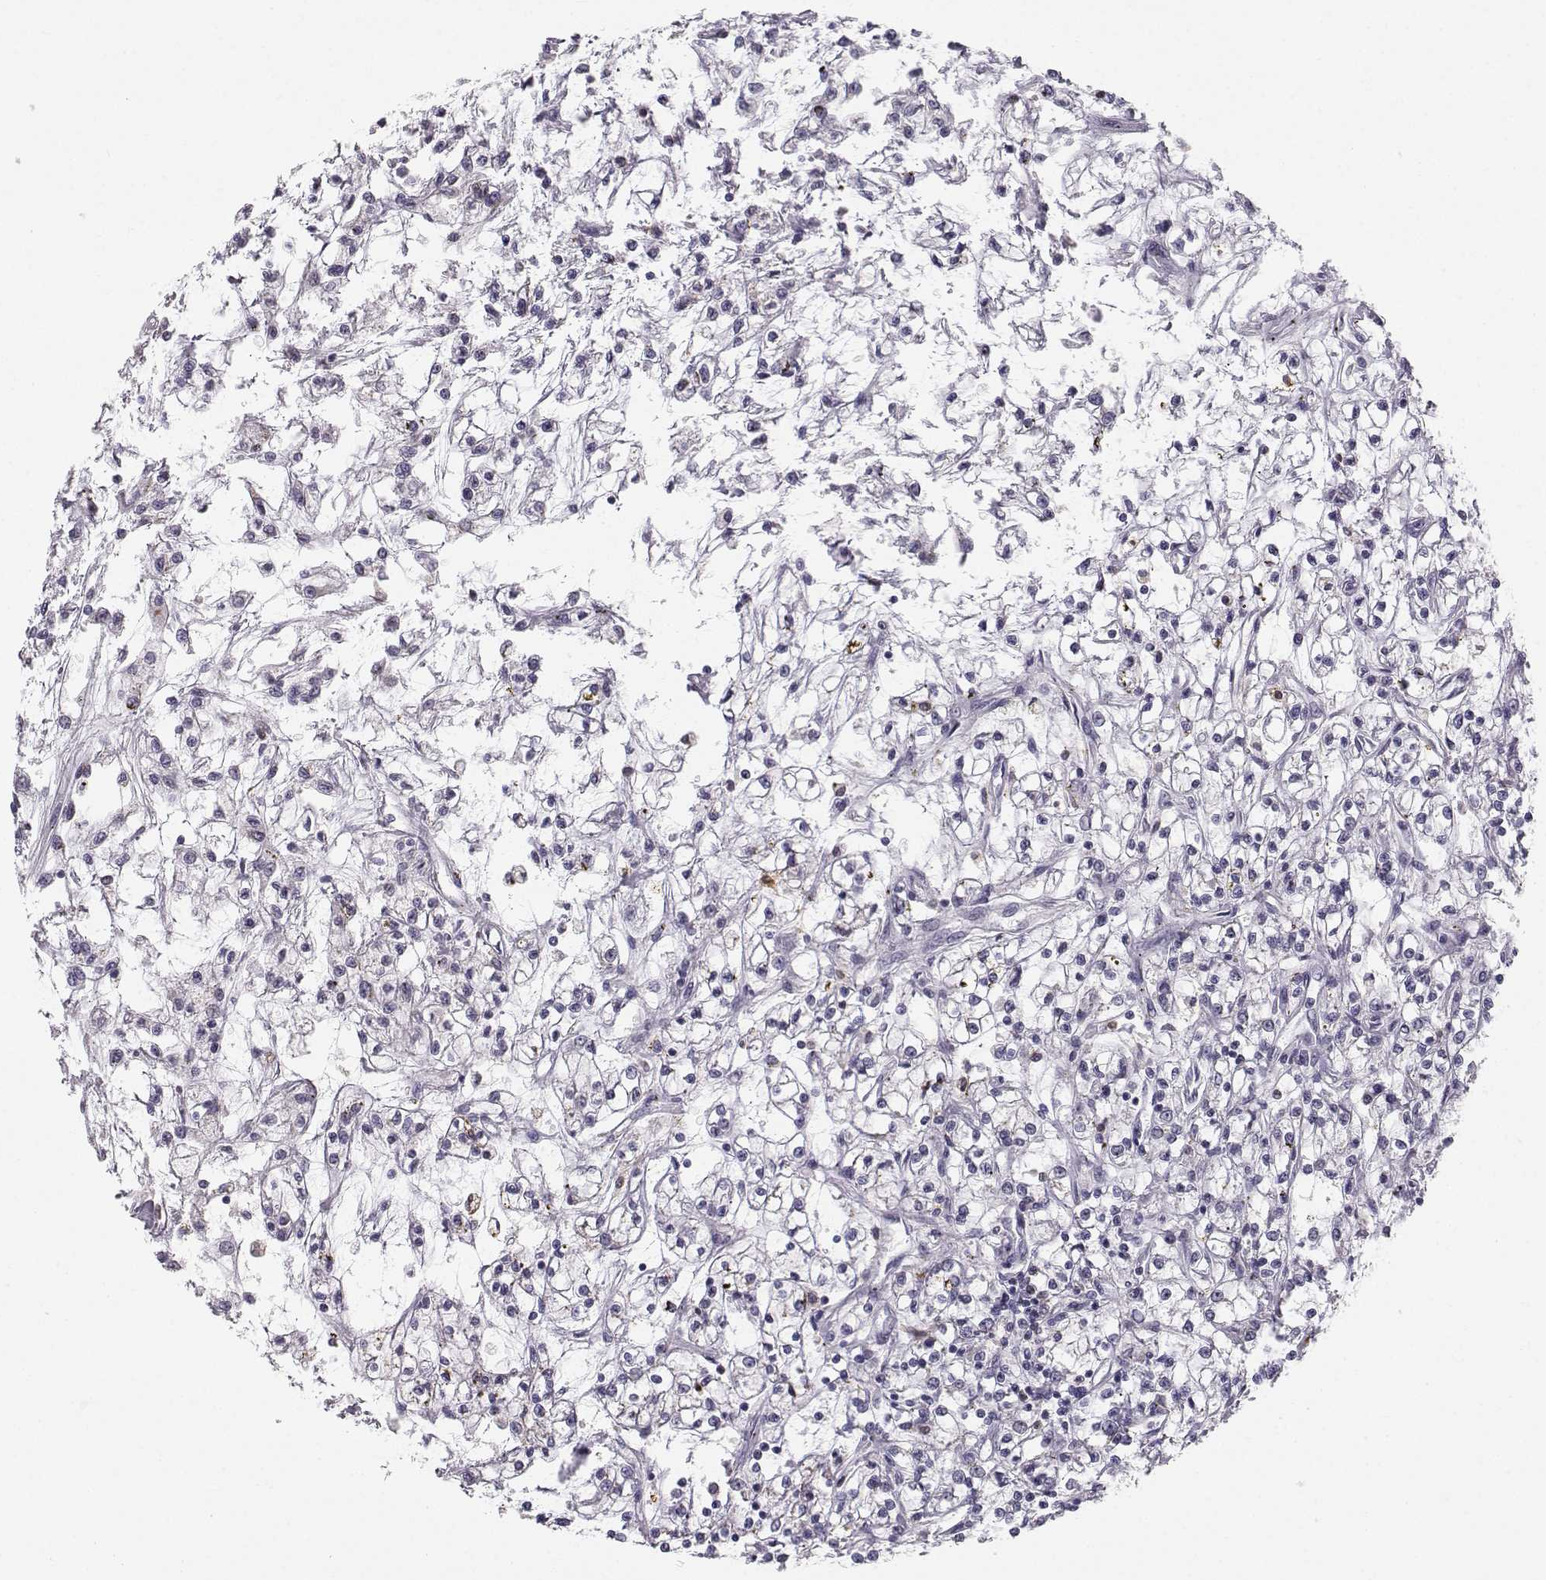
{"staining": {"intensity": "negative", "quantity": "none", "location": "none"}, "tissue": "renal cancer", "cell_type": "Tumor cells", "image_type": "cancer", "snomed": [{"axis": "morphology", "description": "Adenocarcinoma, NOS"}, {"axis": "topography", "description": "Kidney"}], "caption": "A high-resolution image shows immunohistochemistry (IHC) staining of renal cancer, which reveals no significant positivity in tumor cells.", "gene": "HTR7", "patient": {"sex": "female", "age": 59}}